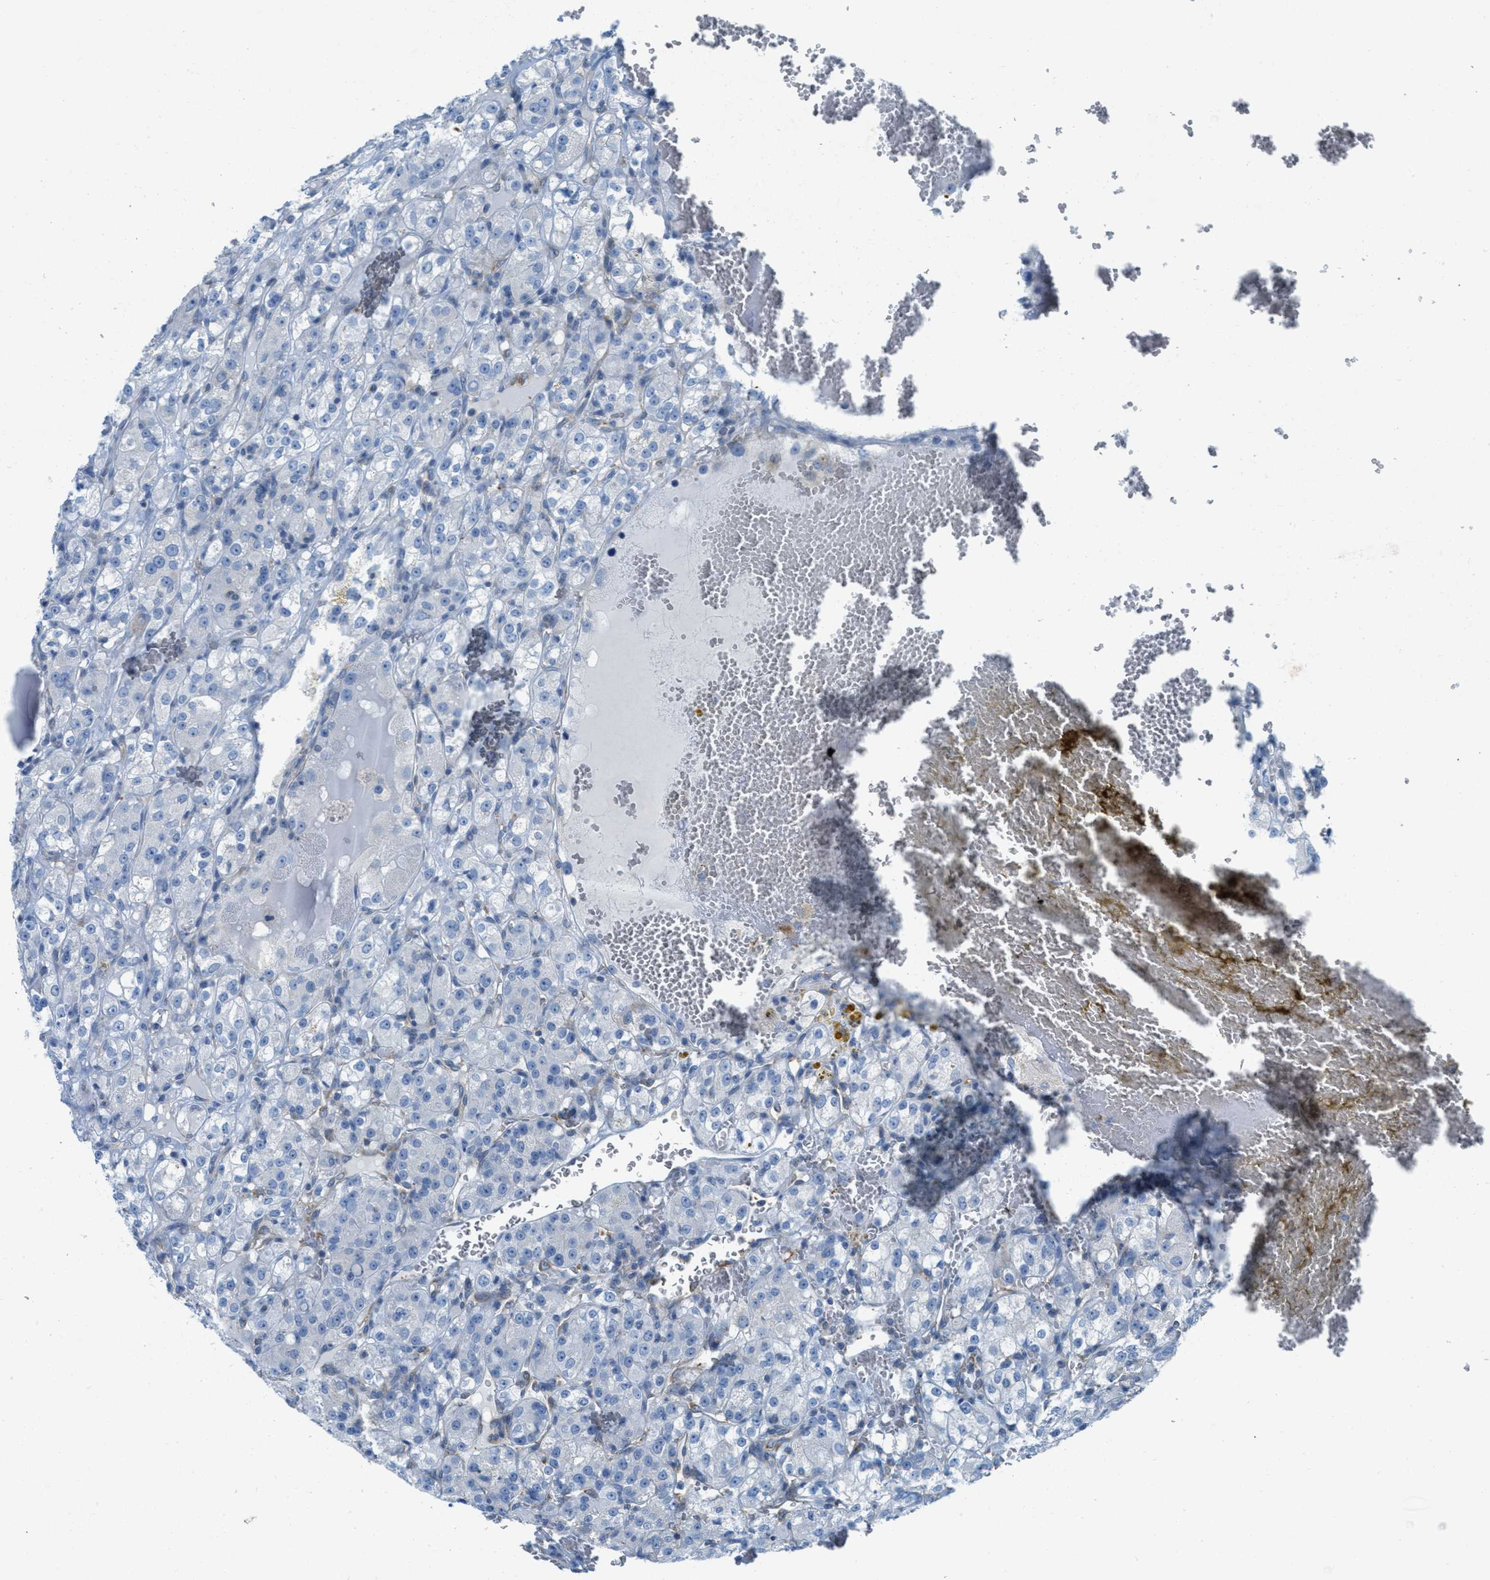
{"staining": {"intensity": "negative", "quantity": "none", "location": "none"}, "tissue": "renal cancer", "cell_type": "Tumor cells", "image_type": "cancer", "snomed": [{"axis": "morphology", "description": "Normal tissue, NOS"}, {"axis": "morphology", "description": "Adenocarcinoma, NOS"}, {"axis": "topography", "description": "Kidney"}], "caption": "Immunohistochemical staining of human renal cancer reveals no significant positivity in tumor cells.", "gene": "MAPRE2", "patient": {"sex": "male", "age": 61}}